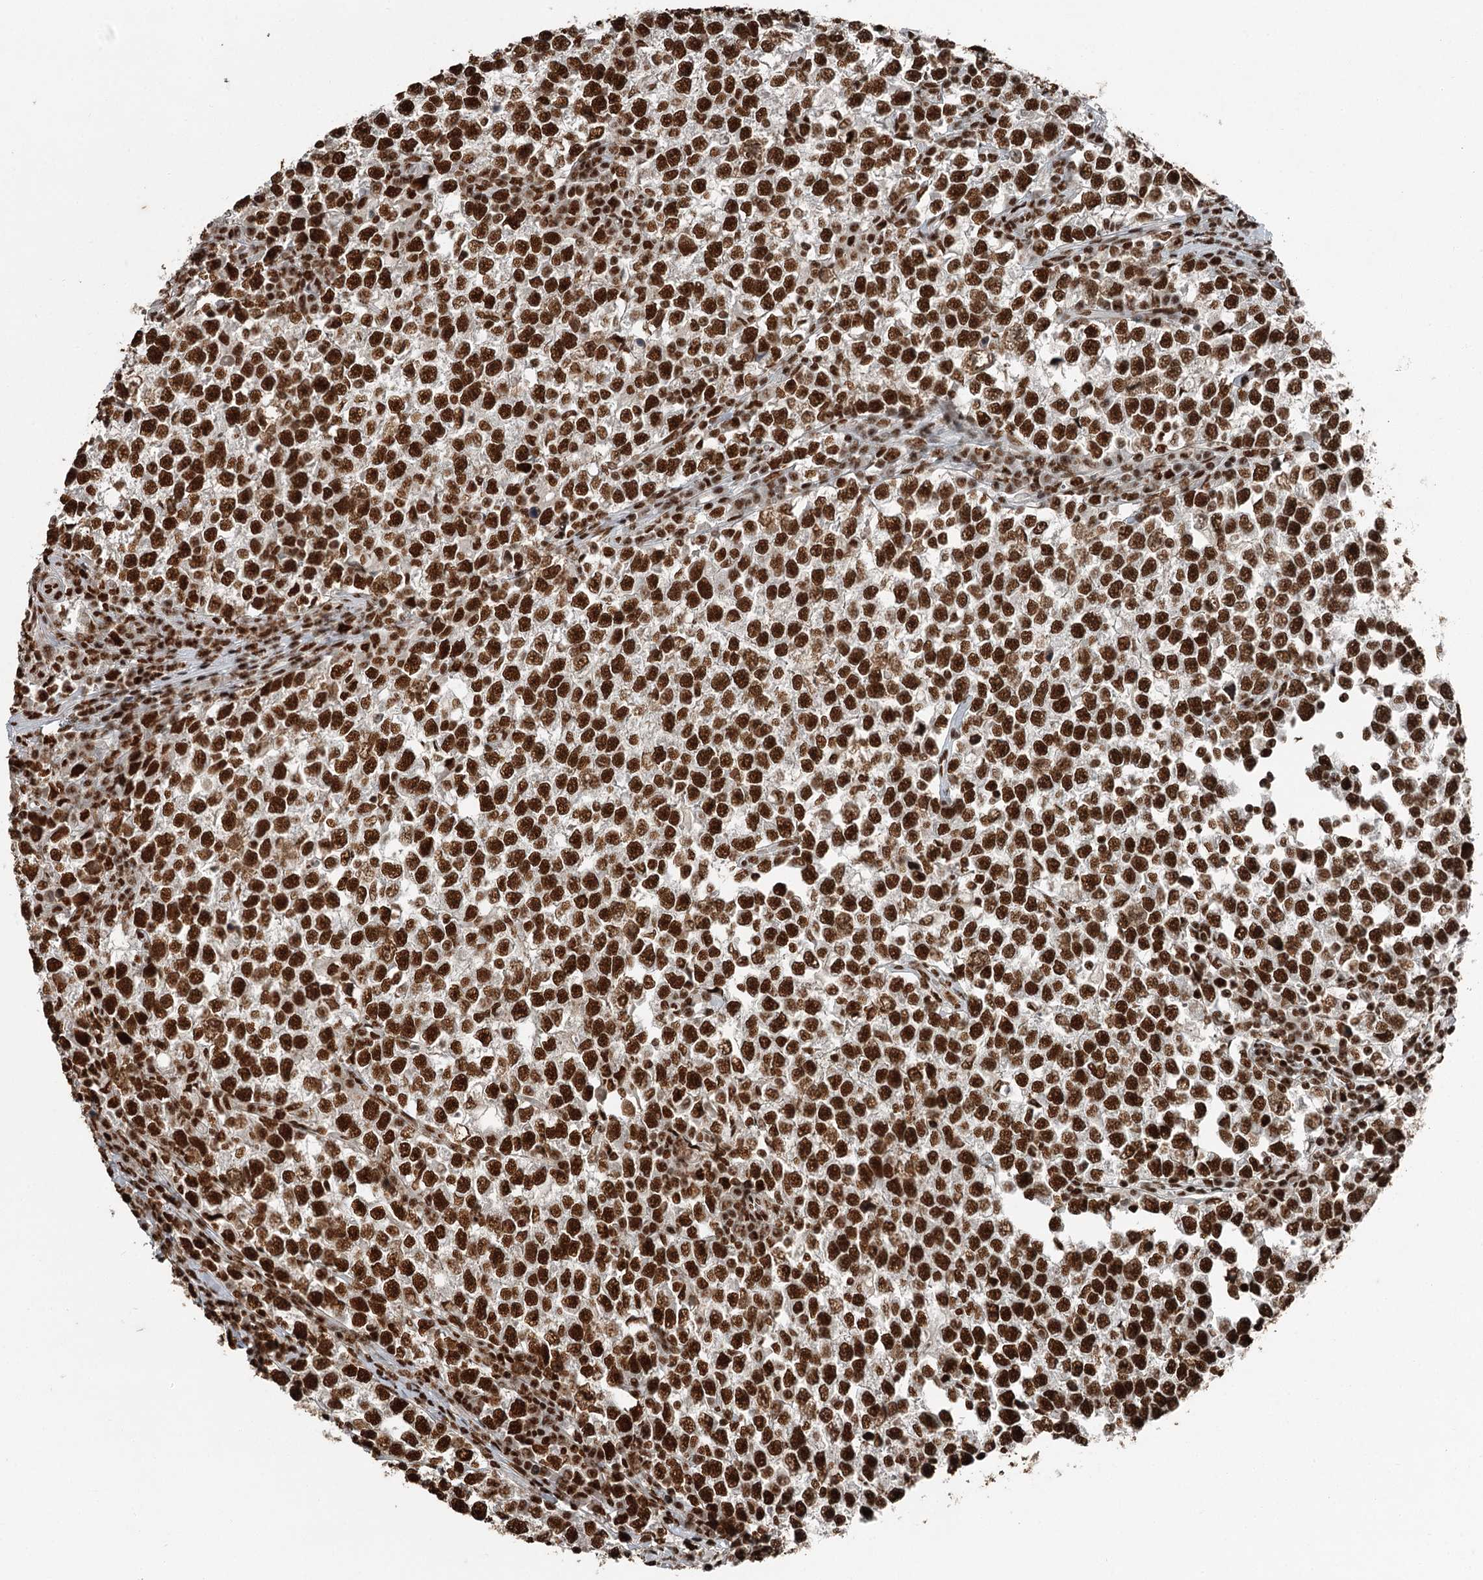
{"staining": {"intensity": "strong", "quantity": ">75%", "location": "nuclear"}, "tissue": "testis cancer", "cell_type": "Tumor cells", "image_type": "cancer", "snomed": [{"axis": "morphology", "description": "Normal tissue, NOS"}, {"axis": "morphology", "description": "Seminoma, NOS"}, {"axis": "topography", "description": "Testis"}], "caption": "Protein analysis of testis cancer (seminoma) tissue shows strong nuclear staining in about >75% of tumor cells. The staining was performed using DAB, with brown indicating positive protein expression. Nuclei are stained blue with hematoxylin.", "gene": "RBBP7", "patient": {"sex": "male", "age": 43}}